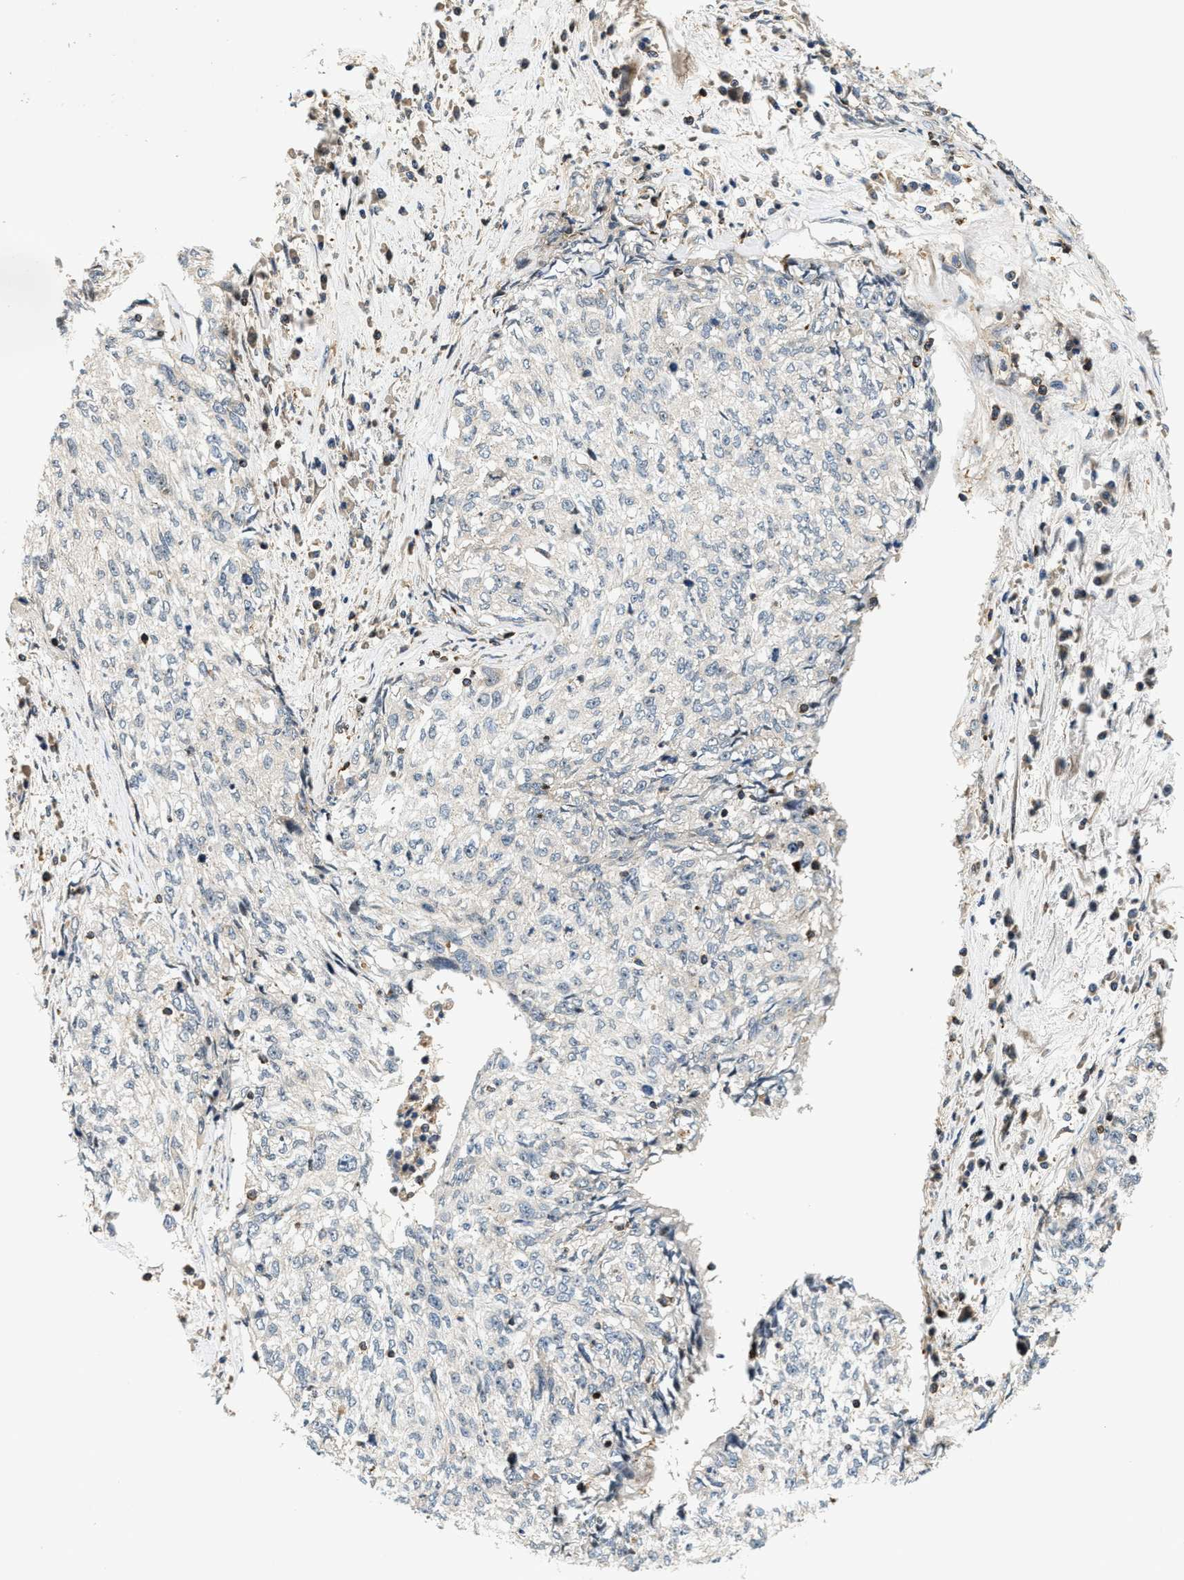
{"staining": {"intensity": "negative", "quantity": "none", "location": "none"}, "tissue": "cervical cancer", "cell_type": "Tumor cells", "image_type": "cancer", "snomed": [{"axis": "morphology", "description": "Squamous cell carcinoma, NOS"}, {"axis": "topography", "description": "Cervix"}], "caption": "Immunohistochemistry (IHC) of cervical cancer (squamous cell carcinoma) reveals no positivity in tumor cells. (Brightfield microscopy of DAB immunohistochemistry (IHC) at high magnification).", "gene": "SAMD9", "patient": {"sex": "female", "age": 57}}